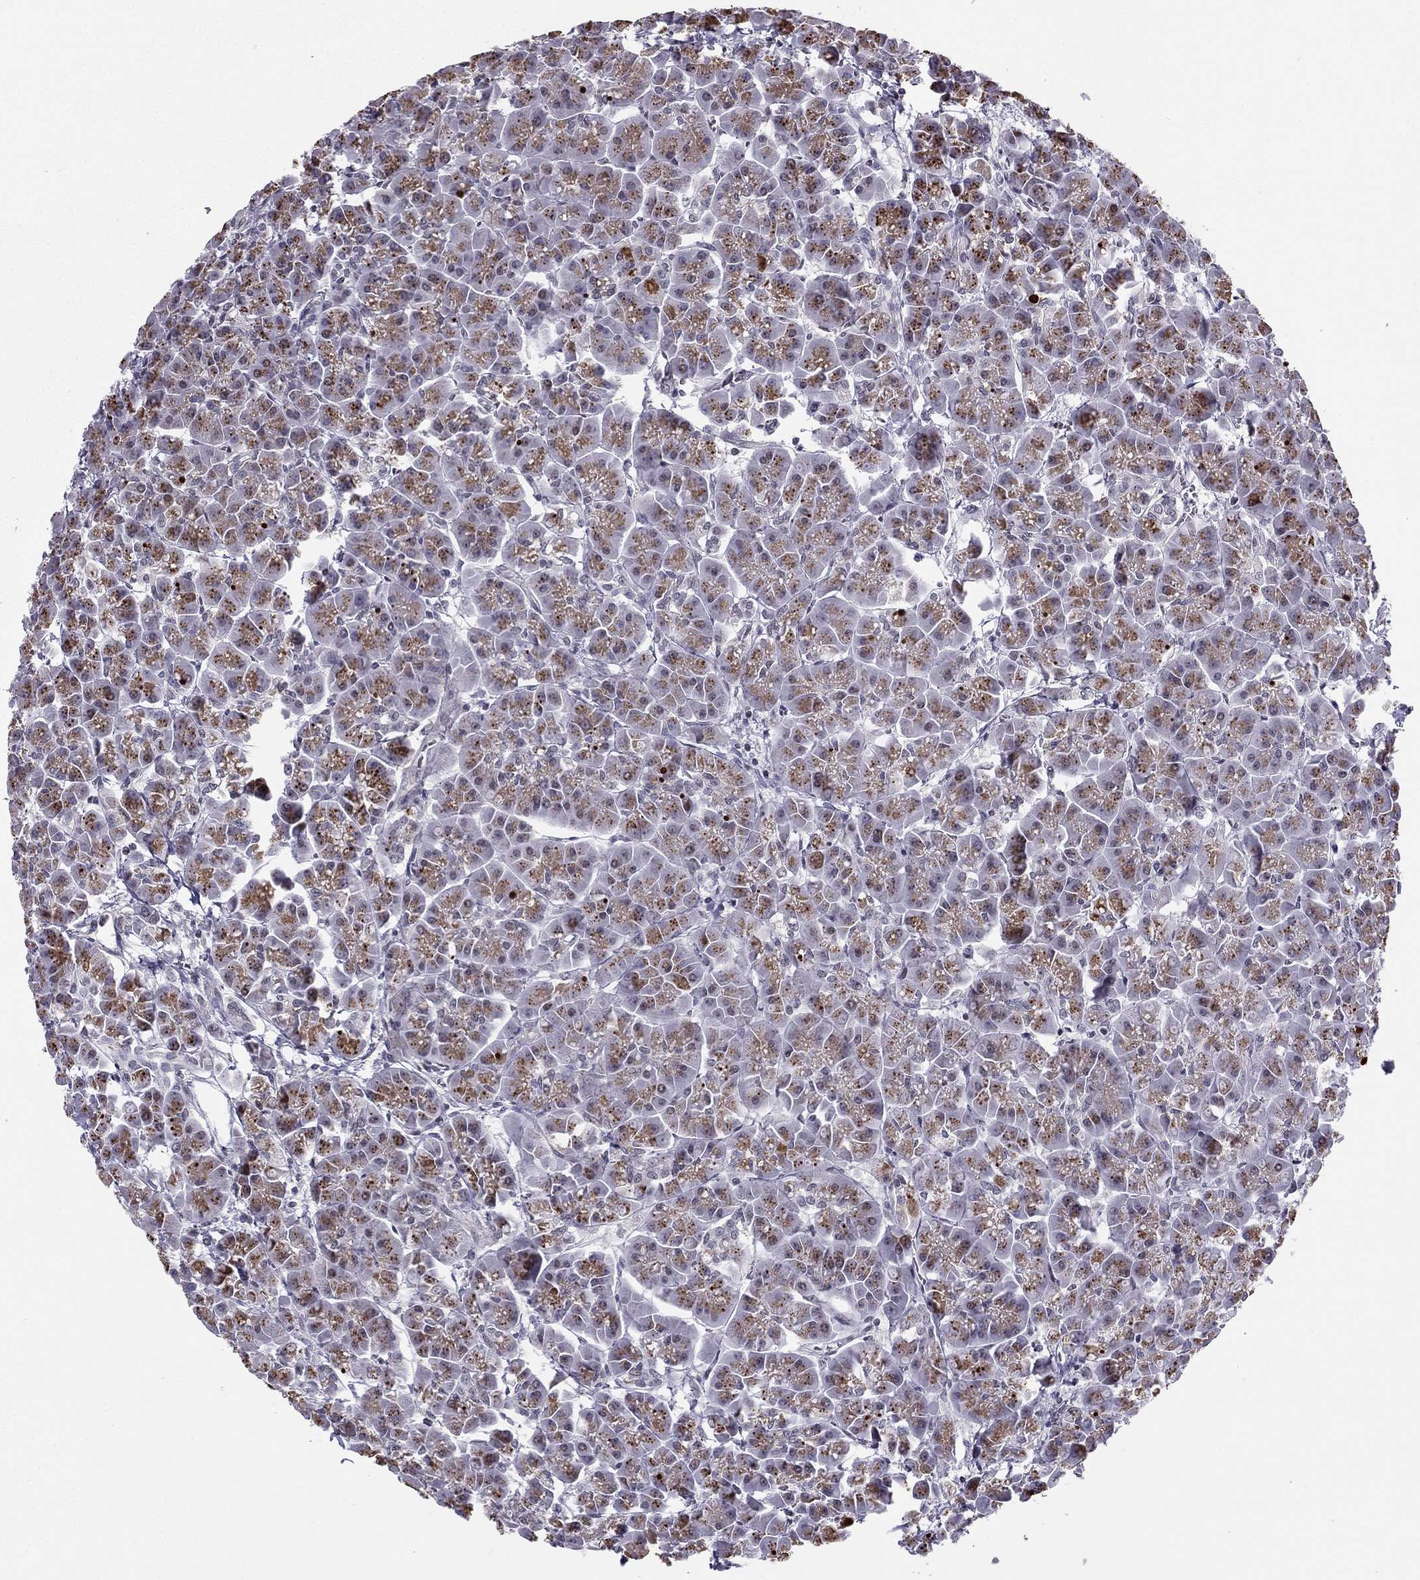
{"staining": {"intensity": "moderate", "quantity": "25%-75%", "location": "cytoplasmic/membranous"}, "tissue": "pancreas", "cell_type": "Exocrine glandular cells", "image_type": "normal", "snomed": [{"axis": "morphology", "description": "Normal tissue, NOS"}, {"axis": "topography", "description": "Pancreas"}], "caption": "Moderate cytoplasmic/membranous expression for a protein is seen in about 25%-75% of exocrine glandular cells of unremarkable pancreas using immunohistochemistry (IHC).", "gene": "RPRD2", "patient": {"sex": "male", "age": 70}}